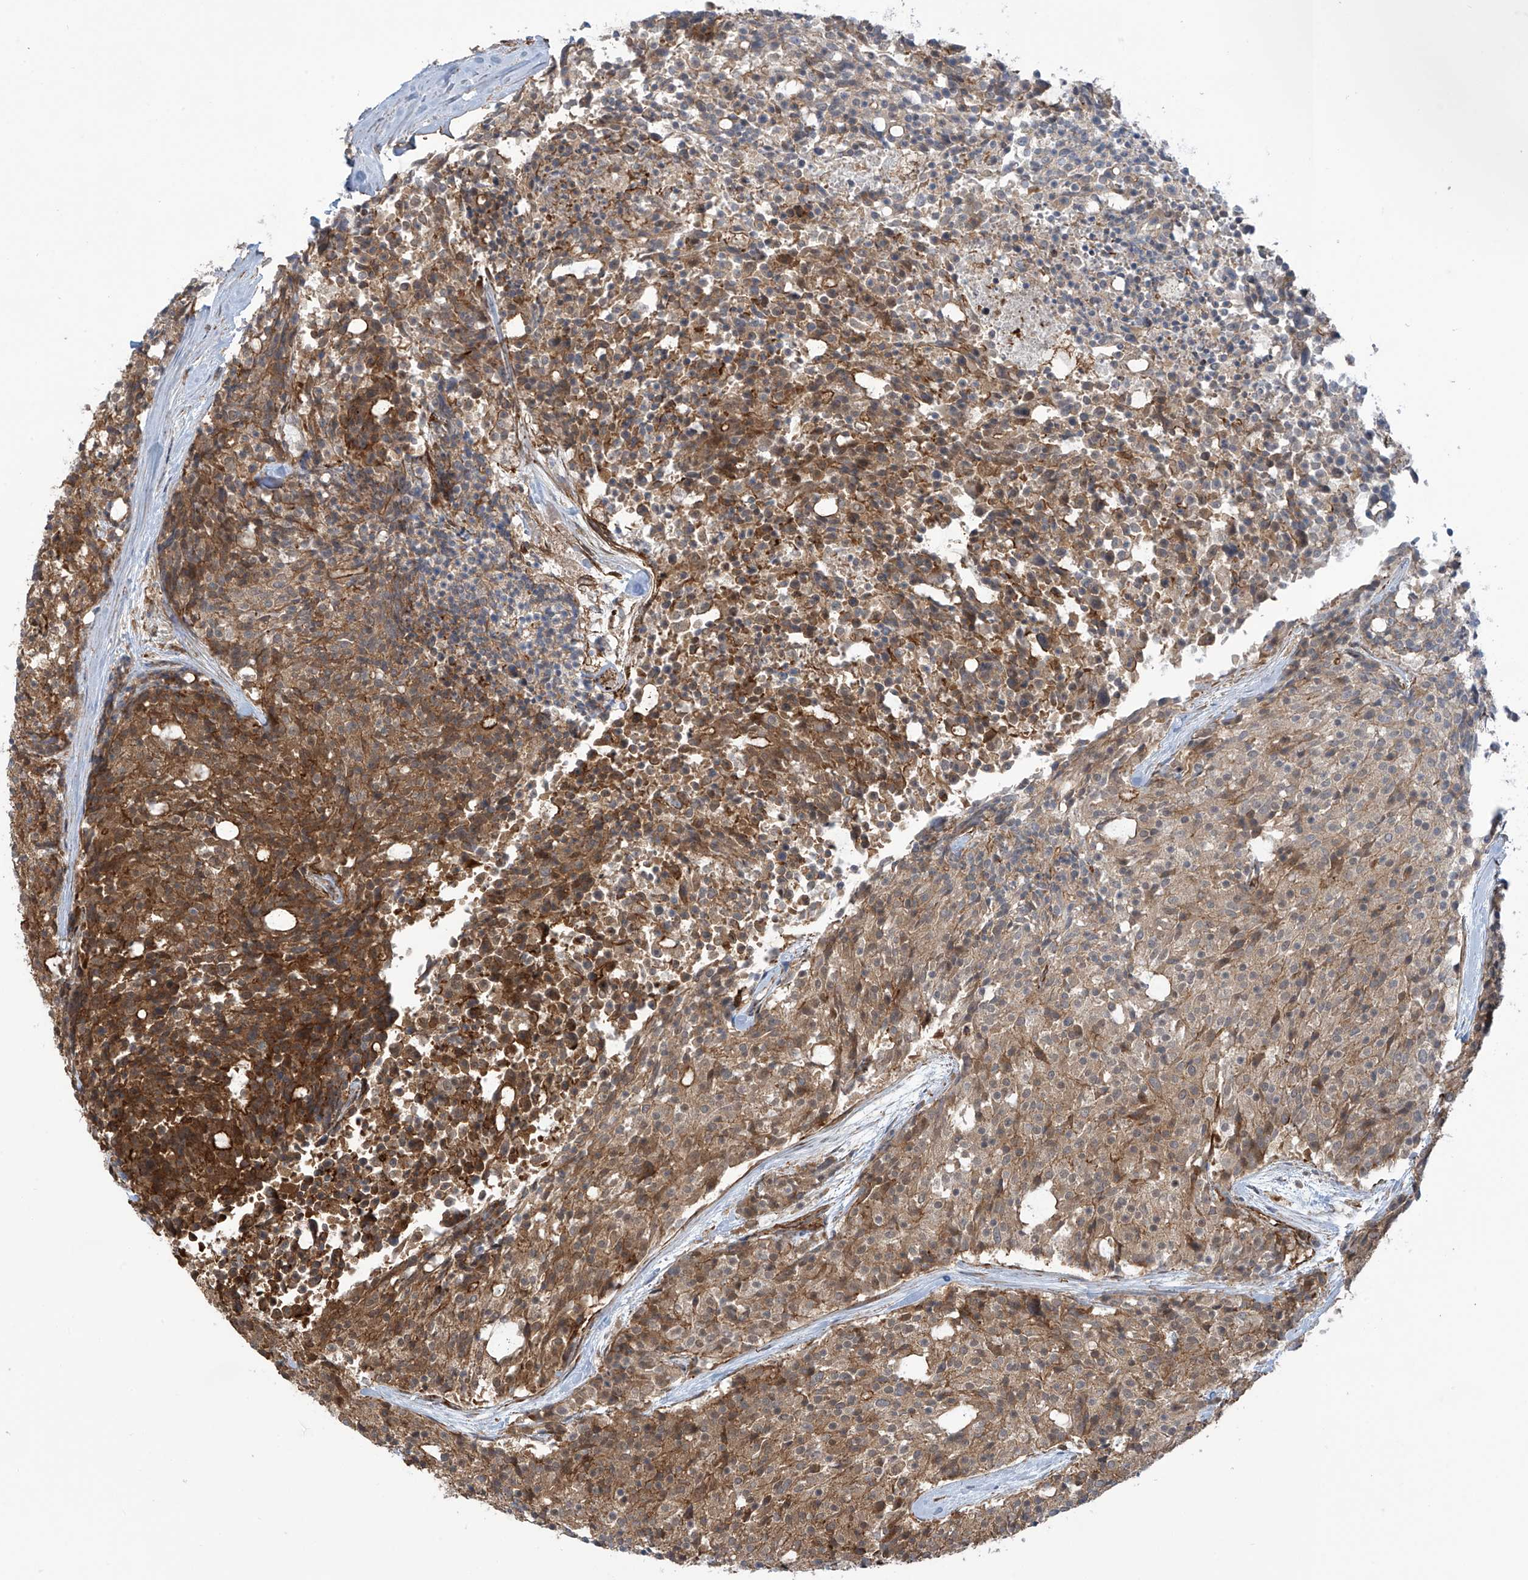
{"staining": {"intensity": "moderate", "quantity": "25%-75%", "location": "cytoplasmic/membranous"}, "tissue": "carcinoid", "cell_type": "Tumor cells", "image_type": "cancer", "snomed": [{"axis": "morphology", "description": "Carcinoid, malignant, NOS"}, {"axis": "topography", "description": "Pancreas"}], "caption": "The image shows staining of carcinoid, revealing moderate cytoplasmic/membranous protein staining (brown color) within tumor cells.", "gene": "SLC9A2", "patient": {"sex": "female", "age": 54}}